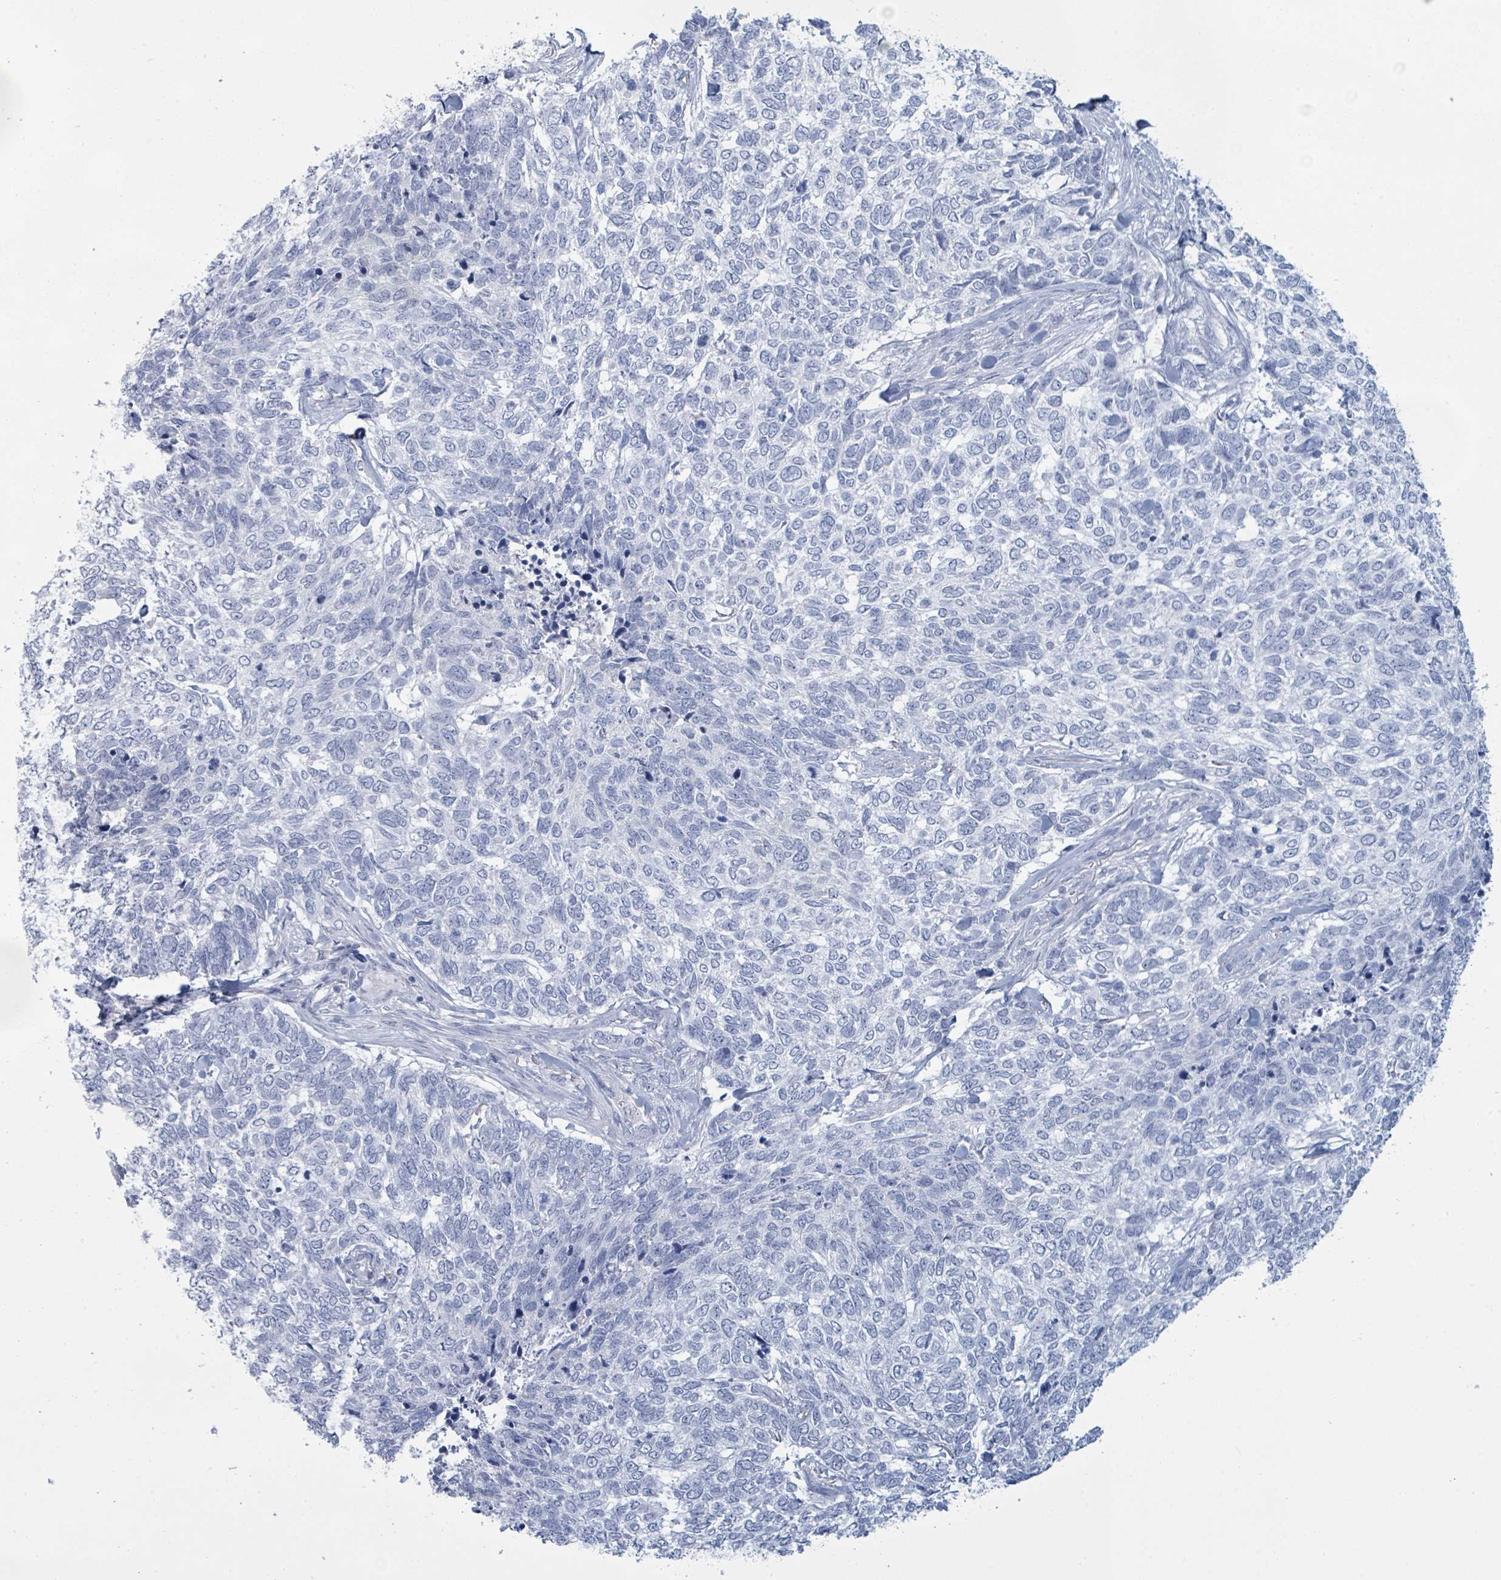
{"staining": {"intensity": "negative", "quantity": "none", "location": "none"}, "tissue": "skin cancer", "cell_type": "Tumor cells", "image_type": "cancer", "snomed": [{"axis": "morphology", "description": "Basal cell carcinoma"}, {"axis": "topography", "description": "Skin"}], "caption": "An image of human skin cancer is negative for staining in tumor cells.", "gene": "PGA3", "patient": {"sex": "female", "age": 65}}